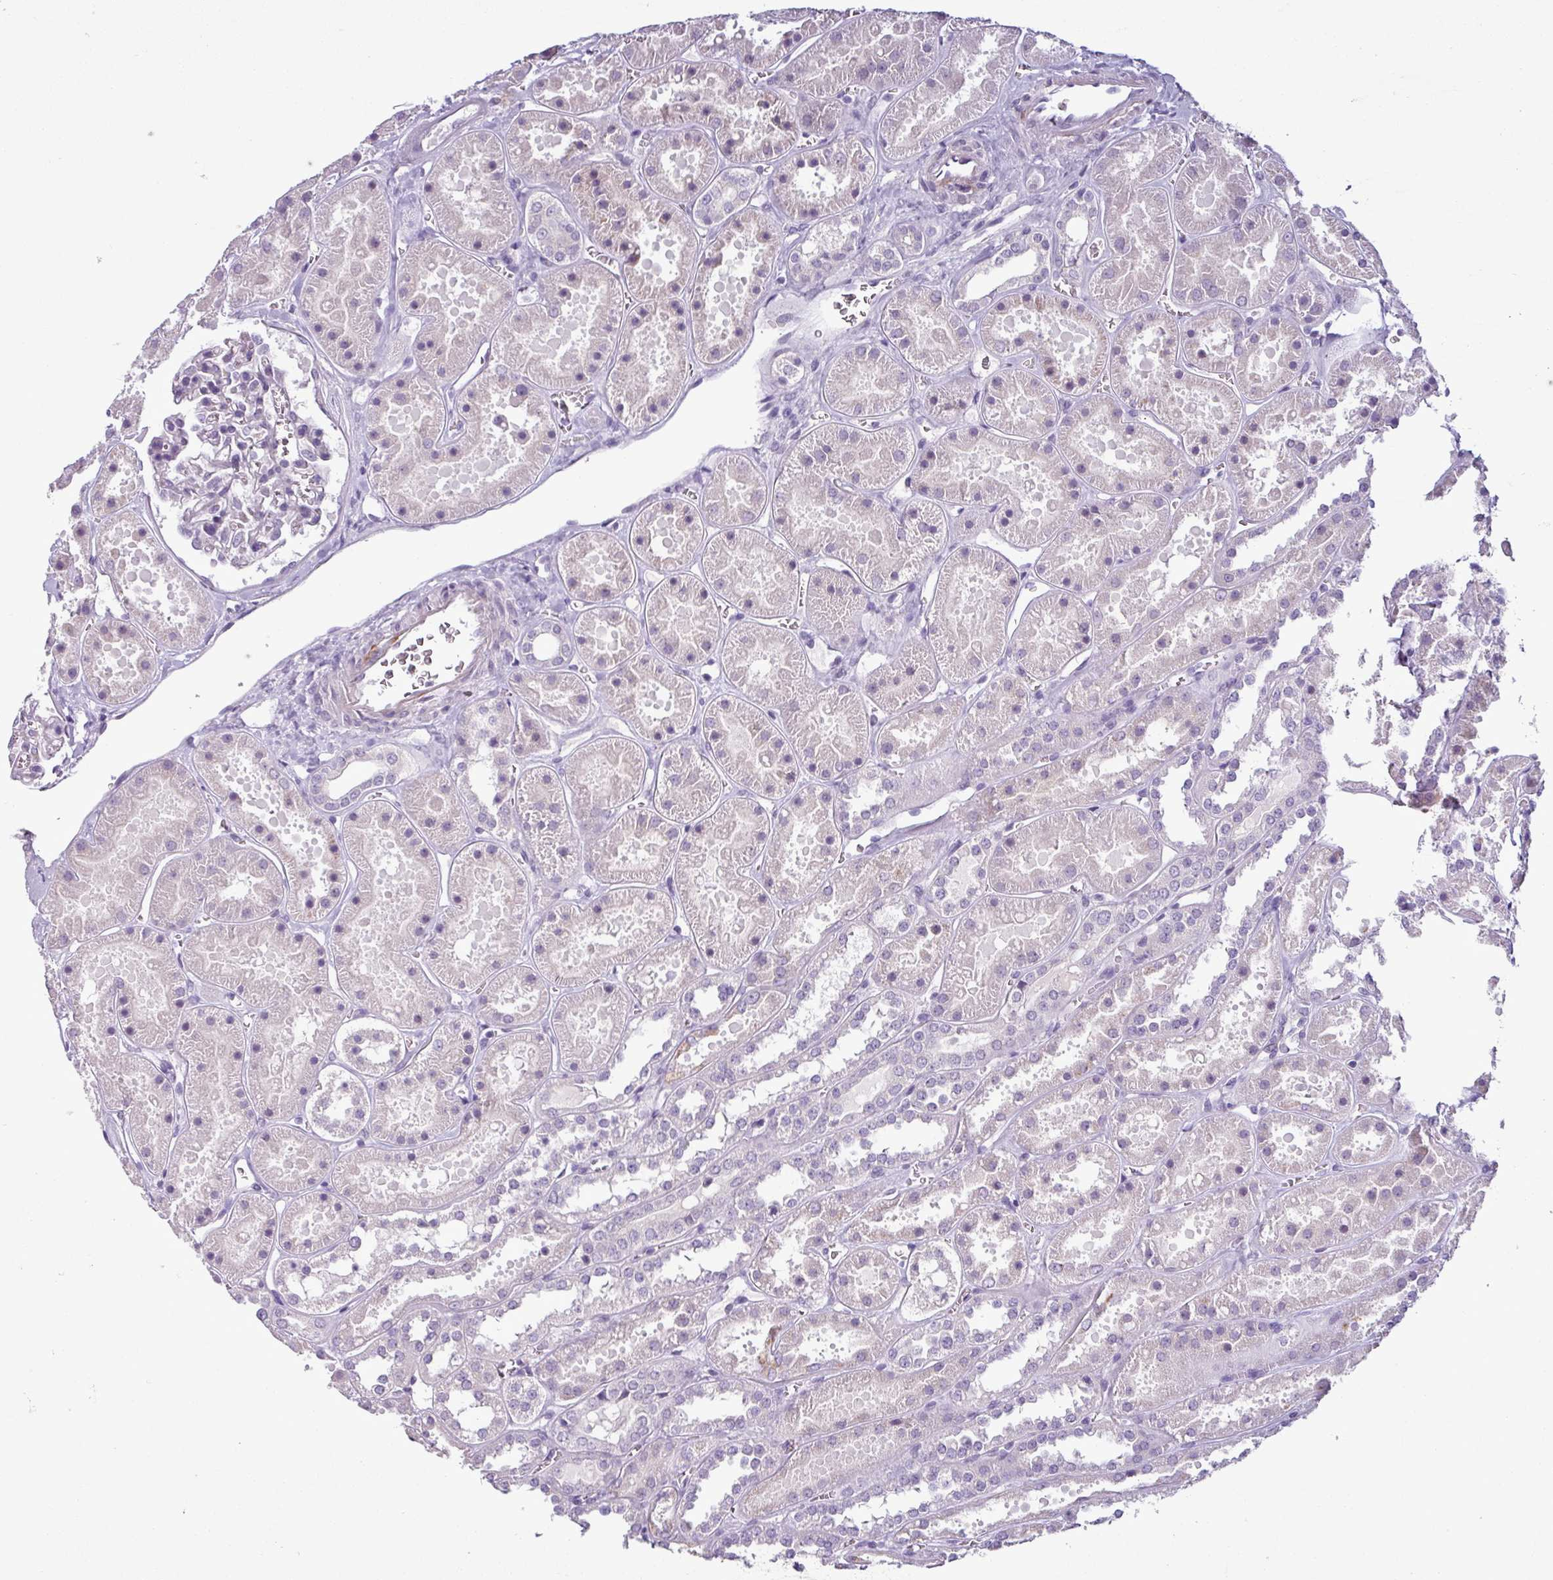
{"staining": {"intensity": "negative", "quantity": "none", "location": "none"}, "tissue": "kidney", "cell_type": "Cells in glomeruli", "image_type": "normal", "snomed": [{"axis": "morphology", "description": "Normal tissue, NOS"}, {"axis": "topography", "description": "Kidney"}], "caption": "The photomicrograph displays no significant staining in cells in glomeruli of kidney.", "gene": "C9orf24", "patient": {"sex": "female", "age": 41}}